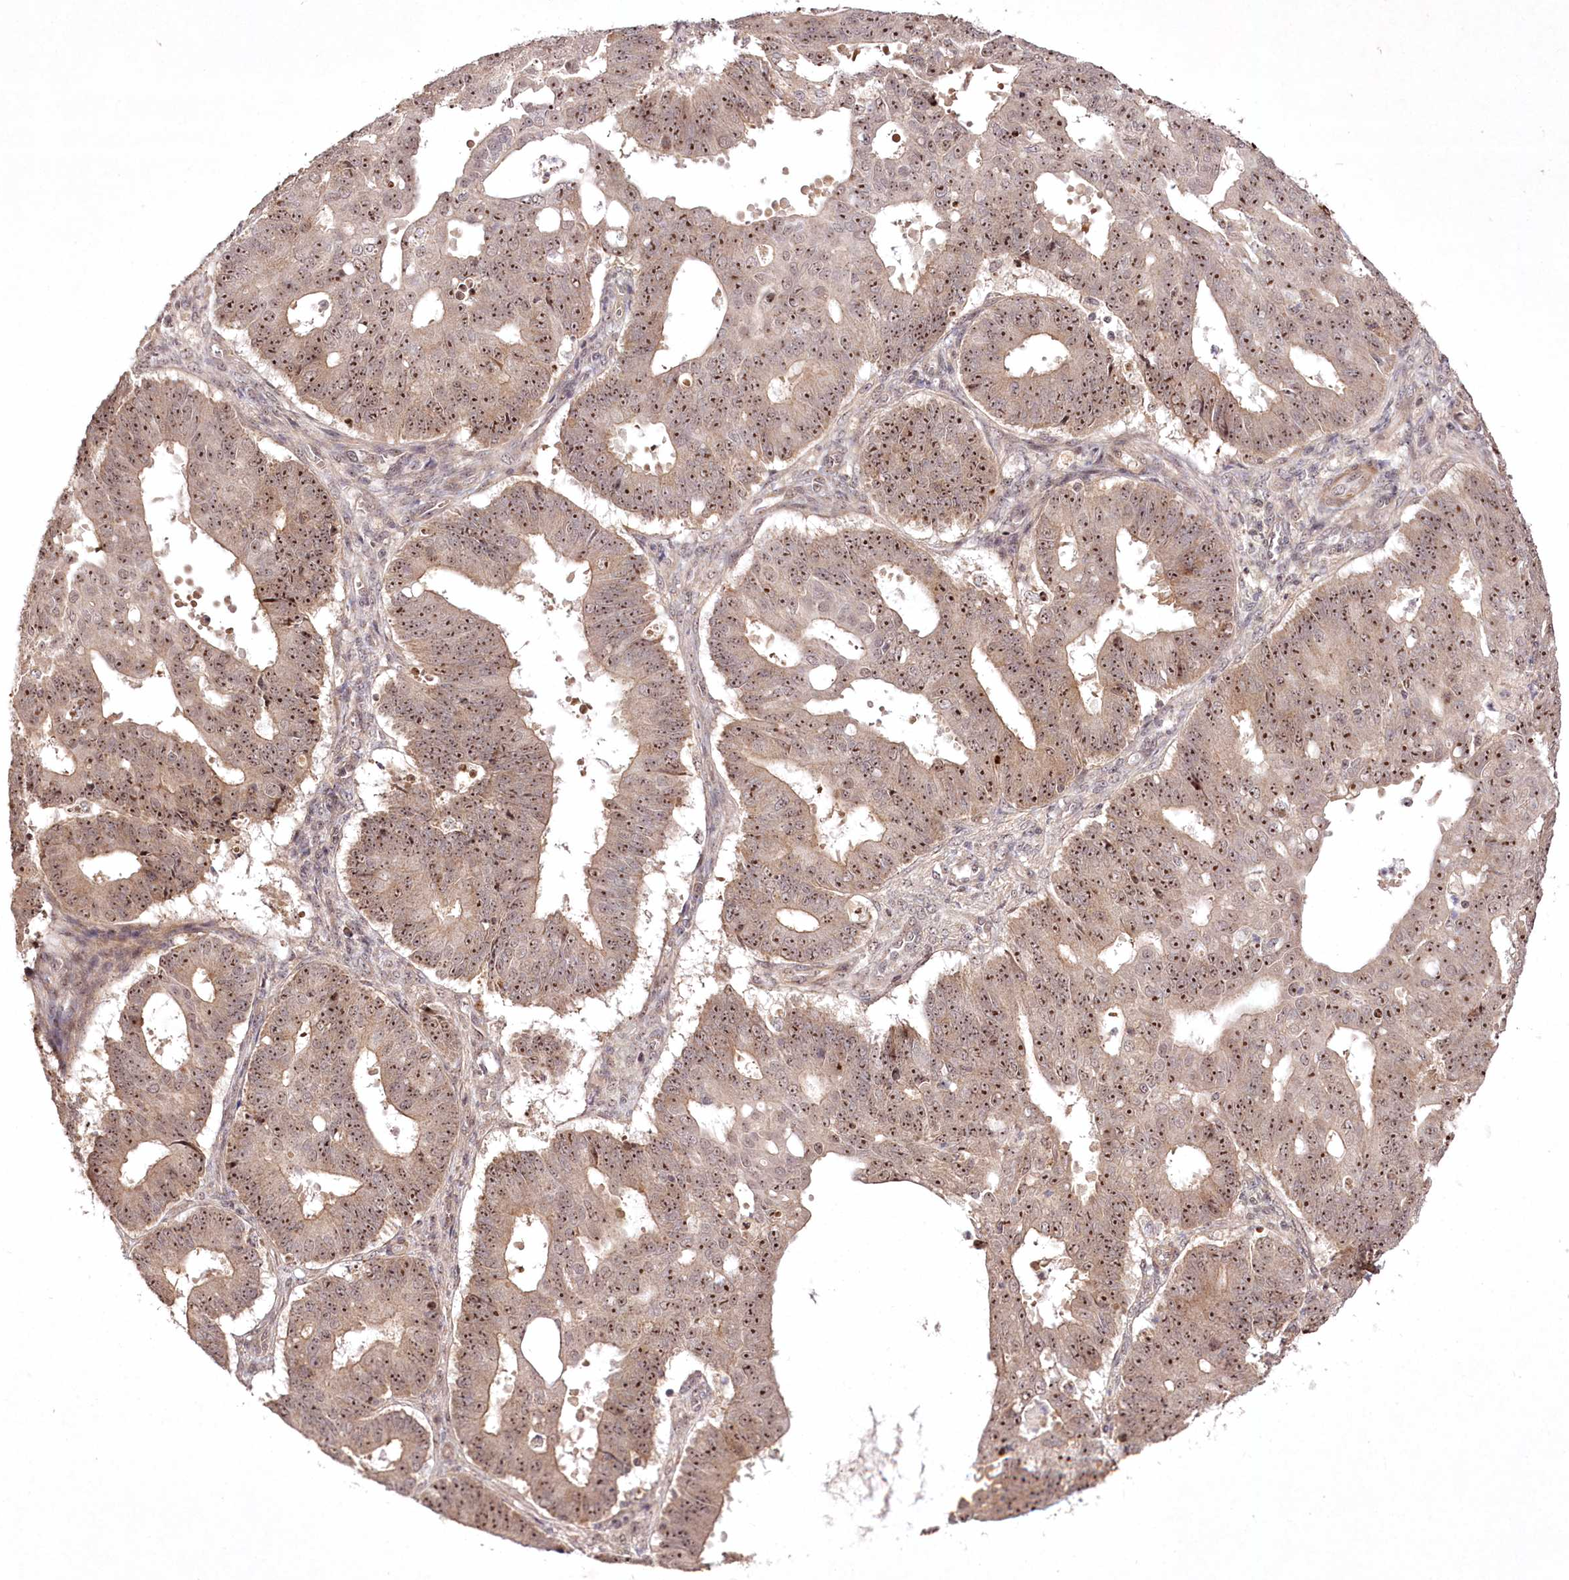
{"staining": {"intensity": "moderate", "quantity": ">75%", "location": "nuclear"}, "tissue": "ovarian cancer", "cell_type": "Tumor cells", "image_type": "cancer", "snomed": [{"axis": "morphology", "description": "Carcinoma, endometroid"}, {"axis": "topography", "description": "Appendix"}, {"axis": "topography", "description": "Ovary"}], "caption": "A high-resolution histopathology image shows IHC staining of endometroid carcinoma (ovarian), which reveals moderate nuclear positivity in about >75% of tumor cells.", "gene": "CCDC59", "patient": {"sex": "female", "age": 42}}